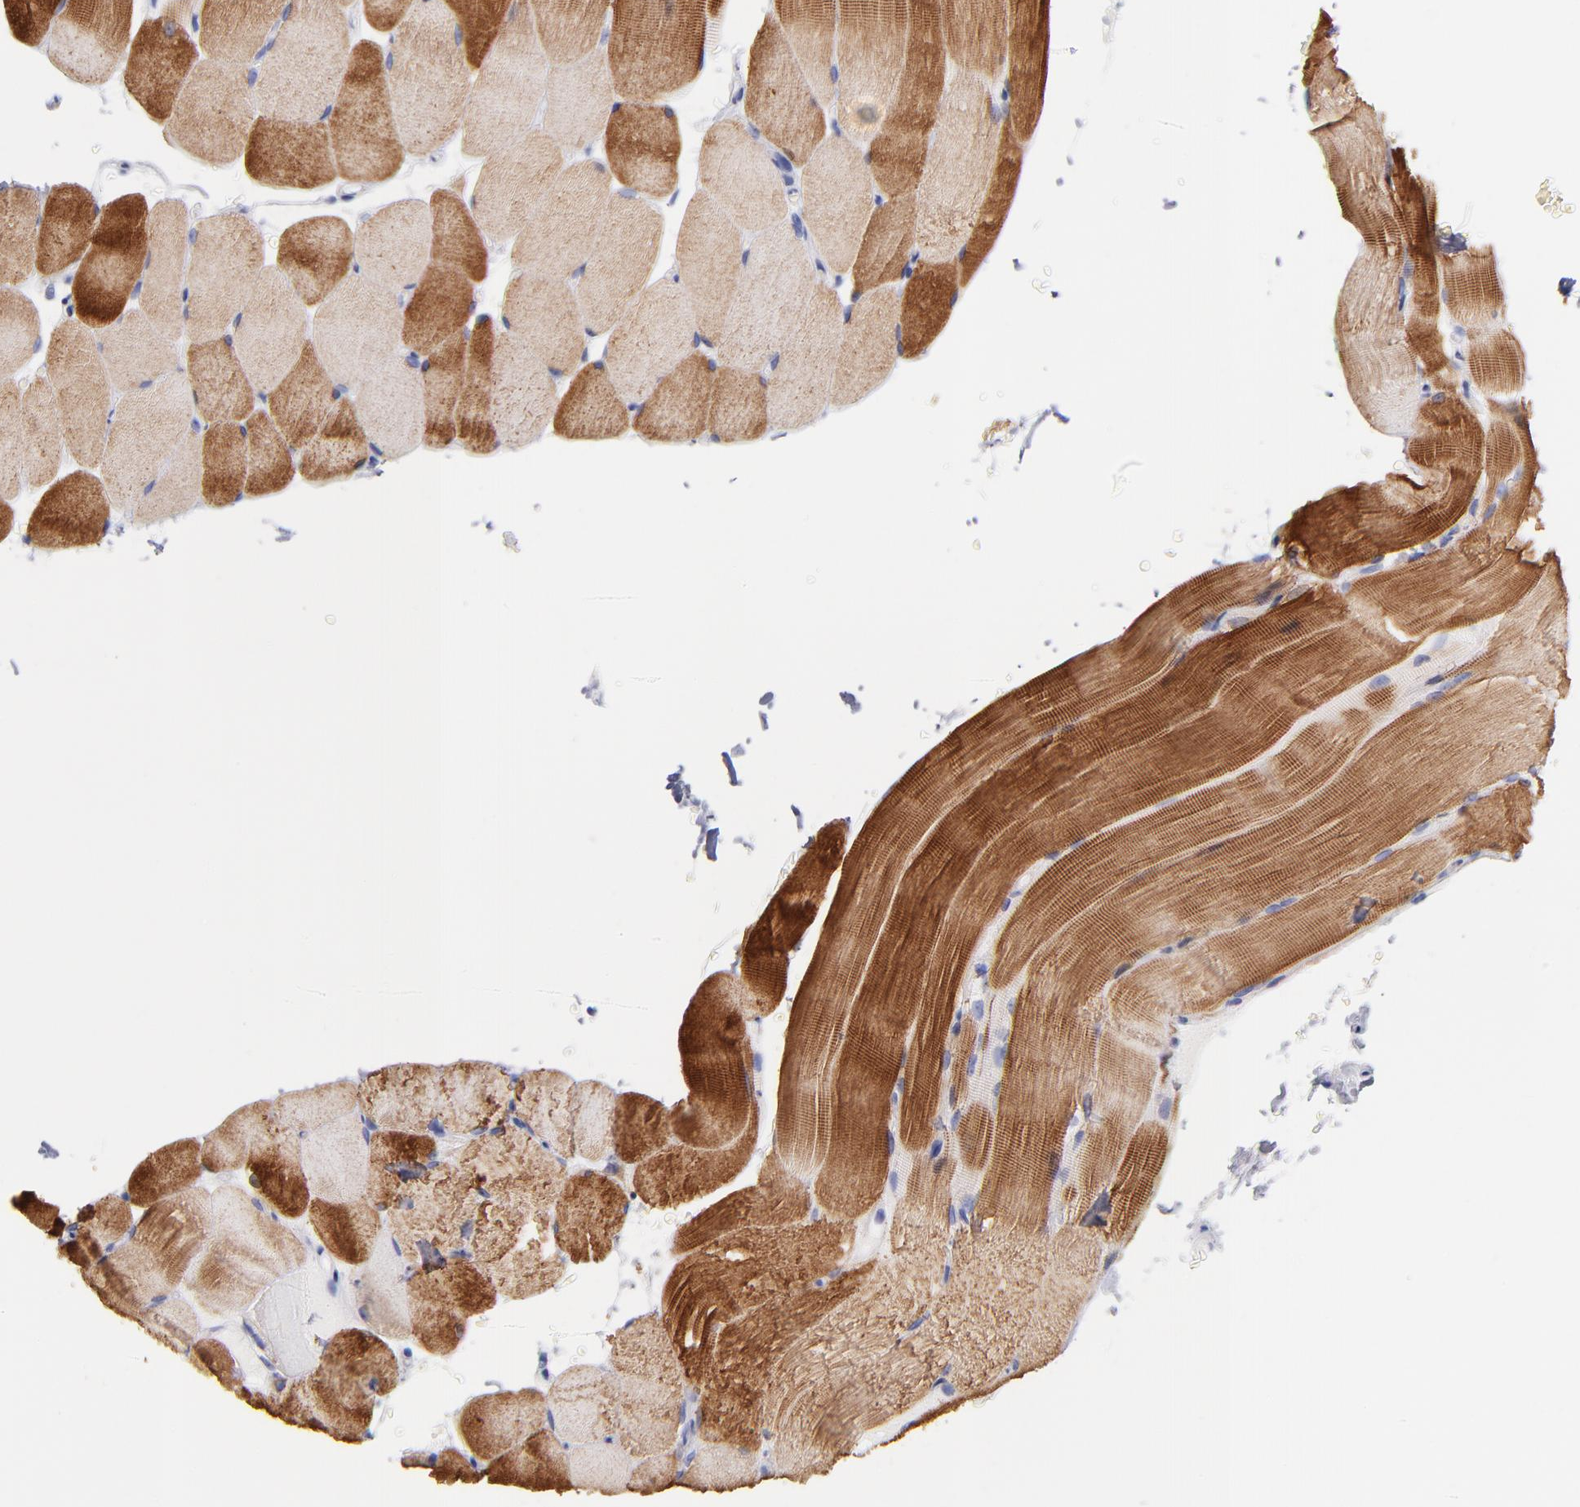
{"staining": {"intensity": "moderate", "quantity": ">75%", "location": "cytoplasmic/membranous"}, "tissue": "skeletal muscle", "cell_type": "Myocytes", "image_type": "normal", "snomed": [{"axis": "morphology", "description": "Normal tissue, NOS"}, {"axis": "topography", "description": "Skeletal muscle"}], "caption": "Skeletal muscle stained with DAB IHC exhibits medium levels of moderate cytoplasmic/membranous staining in approximately >75% of myocytes.", "gene": "BID", "patient": {"sex": "female", "age": 37}}